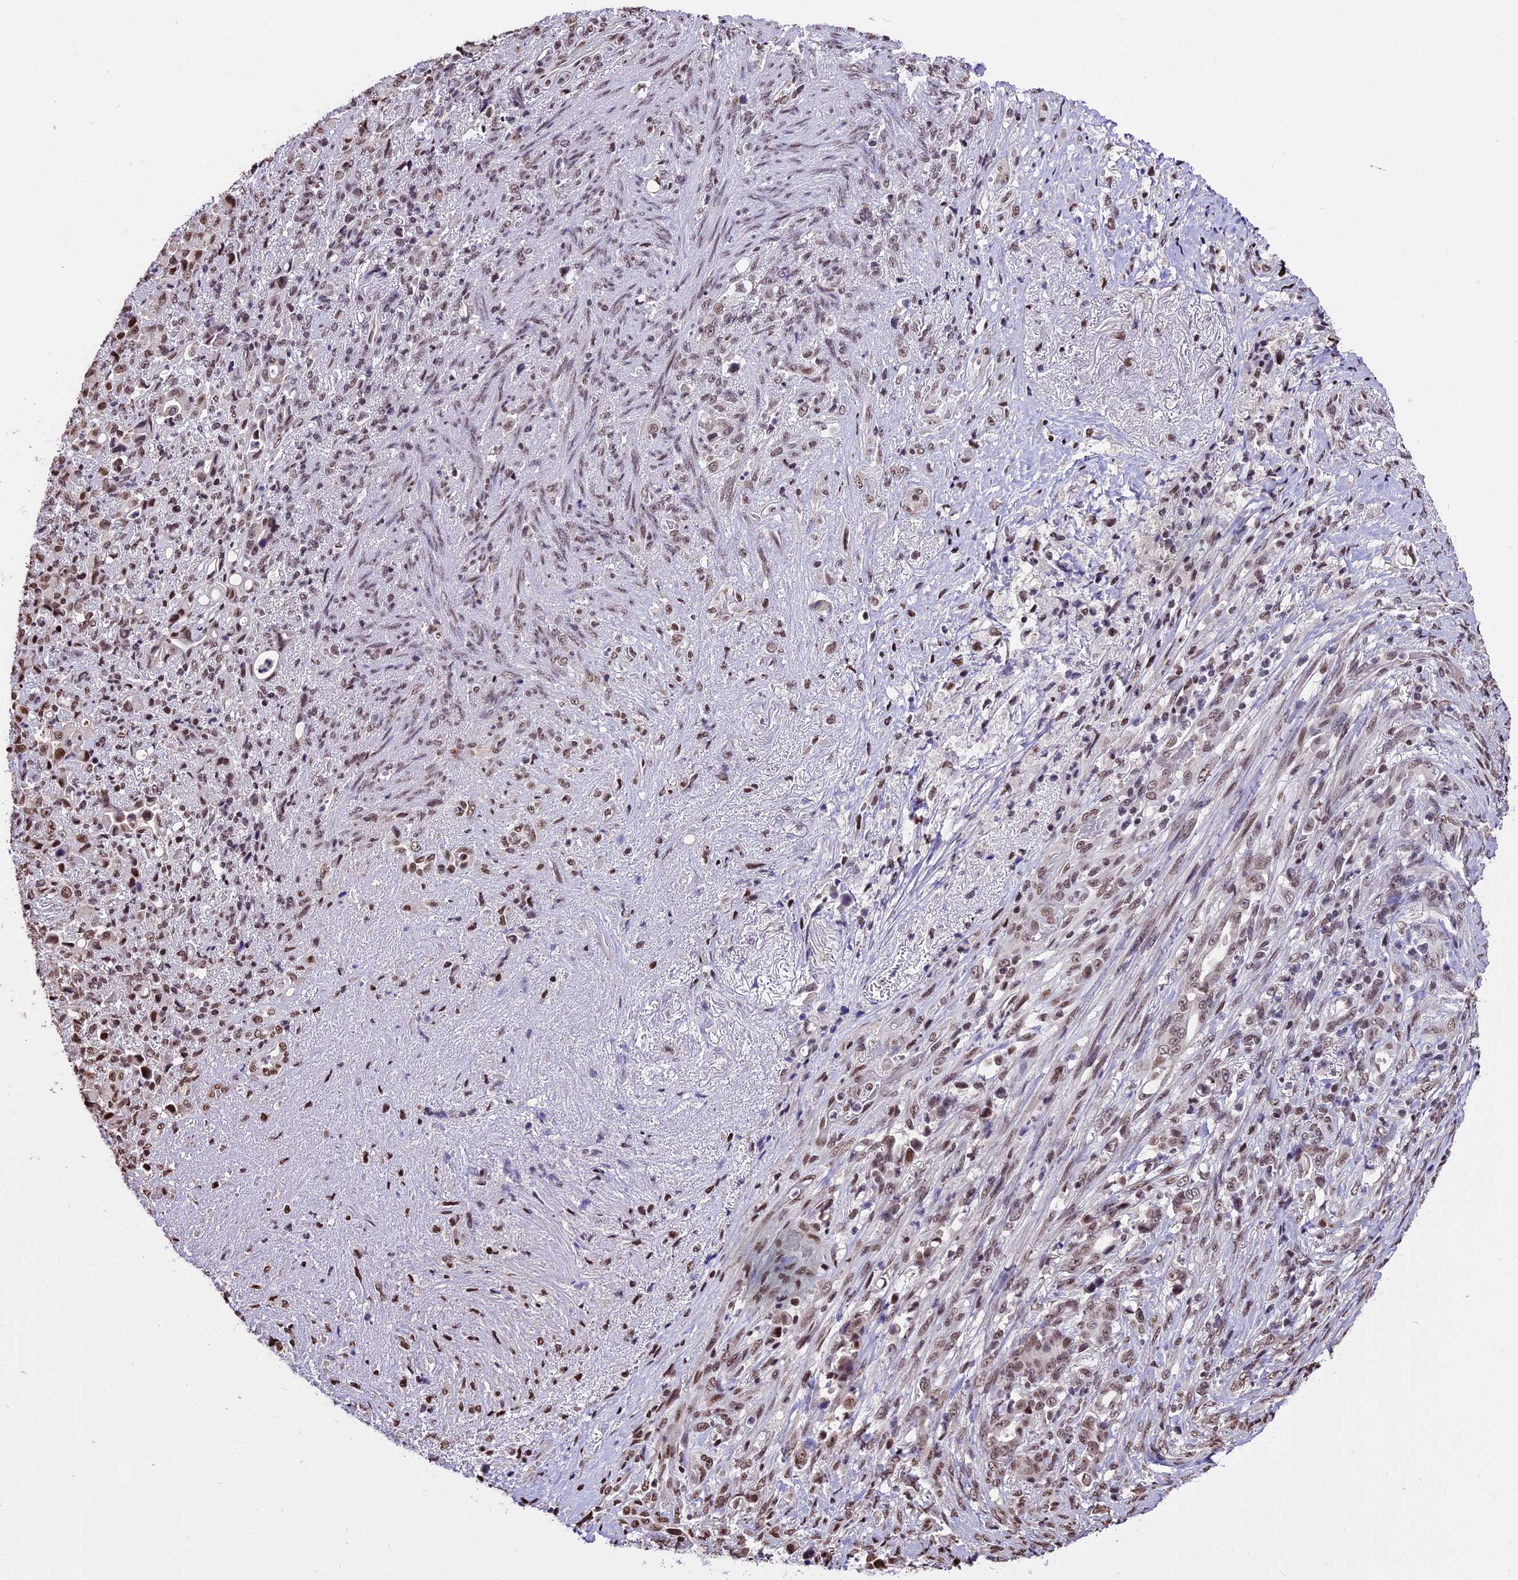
{"staining": {"intensity": "weak", "quantity": ">75%", "location": "nuclear"}, "tissue": "stomach cancer", "cell_type": "Tumor cells", "image_type": "cancer", "snomed": [{"axis": "morphology", "description": "Normal tissue, NOS"}, {"axis": "morphology", "description": "Adenocarcinoma, NOS"}, {"axis": "topography", "description": "Stomach"}], "caption": "Adenocarcinoma (stomach) stained for a protein demonstrates weak nuclear positivity in tumor cells. The staining was performed using DAB, with brown indicating positive protein expression. Nuclei are stained blue with hematoxylin.", "gene": "POLR3E", "patient": {"sex": "female", "age": 79}}